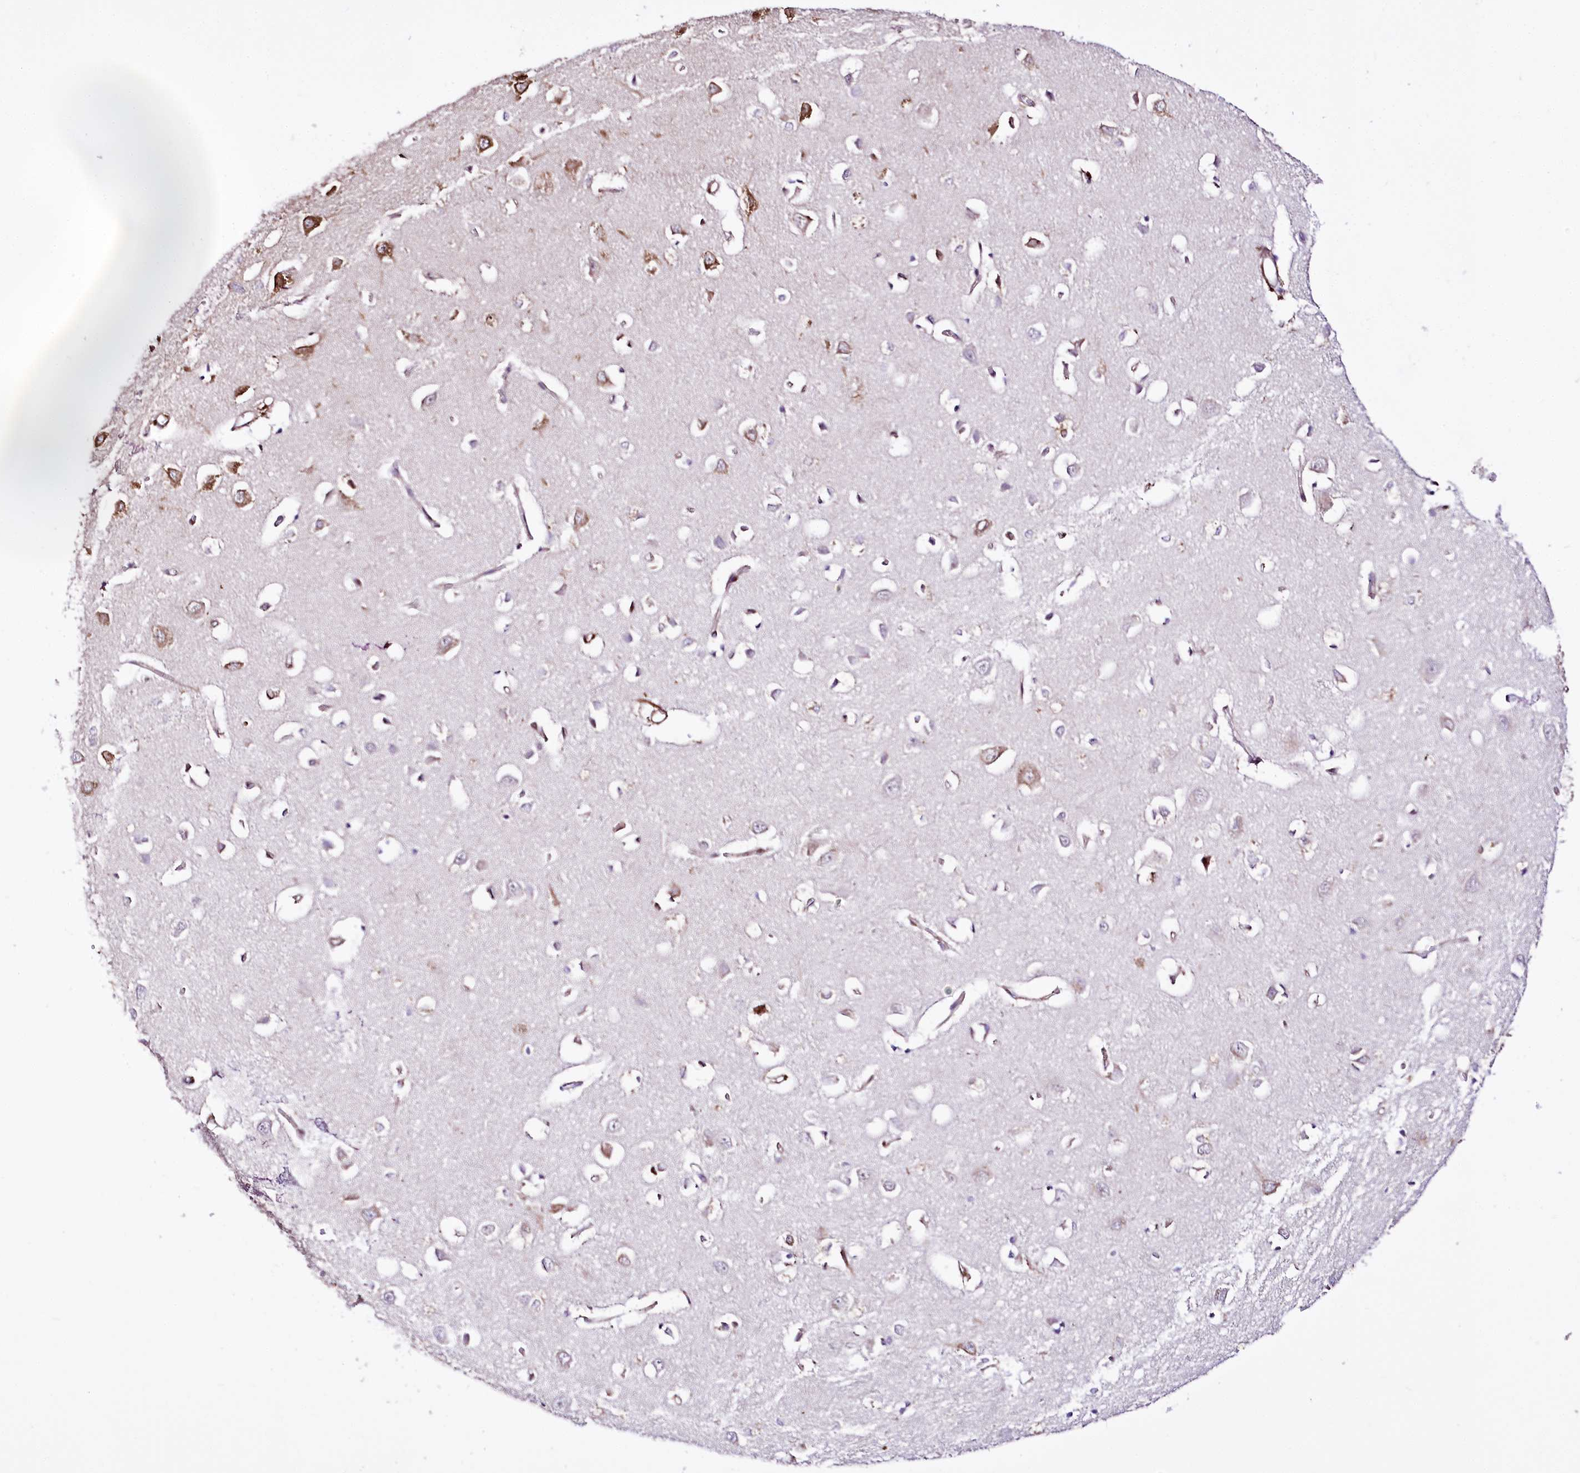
{"staining": {"intensity": "moderate", "quantity": "25%-75%", "location": "cytoplasmic/membranous"}, "tissue": "cerebral cortex", "cell_type": "Endothelial cells", "image_type": "normal", "snomed": [{"axis": "morphology", "description": "Normal tissue, NOS"}, {"axis": "topography", "description": "Cerebral cortex"}], "caption": "Immunohistochemical staining of normal cerebral cortex displays 25%-75% levels of moderate cytoplasmic/membranous protein expression in about 25%-75% of endothelial cells. The staining is performed using DAB (3,3'-diaminobenzidine) brown chromogen to label protein expression. The nuclei are counter-stained blue using hematoxylin.", "gene": "WWC1", "patient": {"sex": "female", "age": 64}}